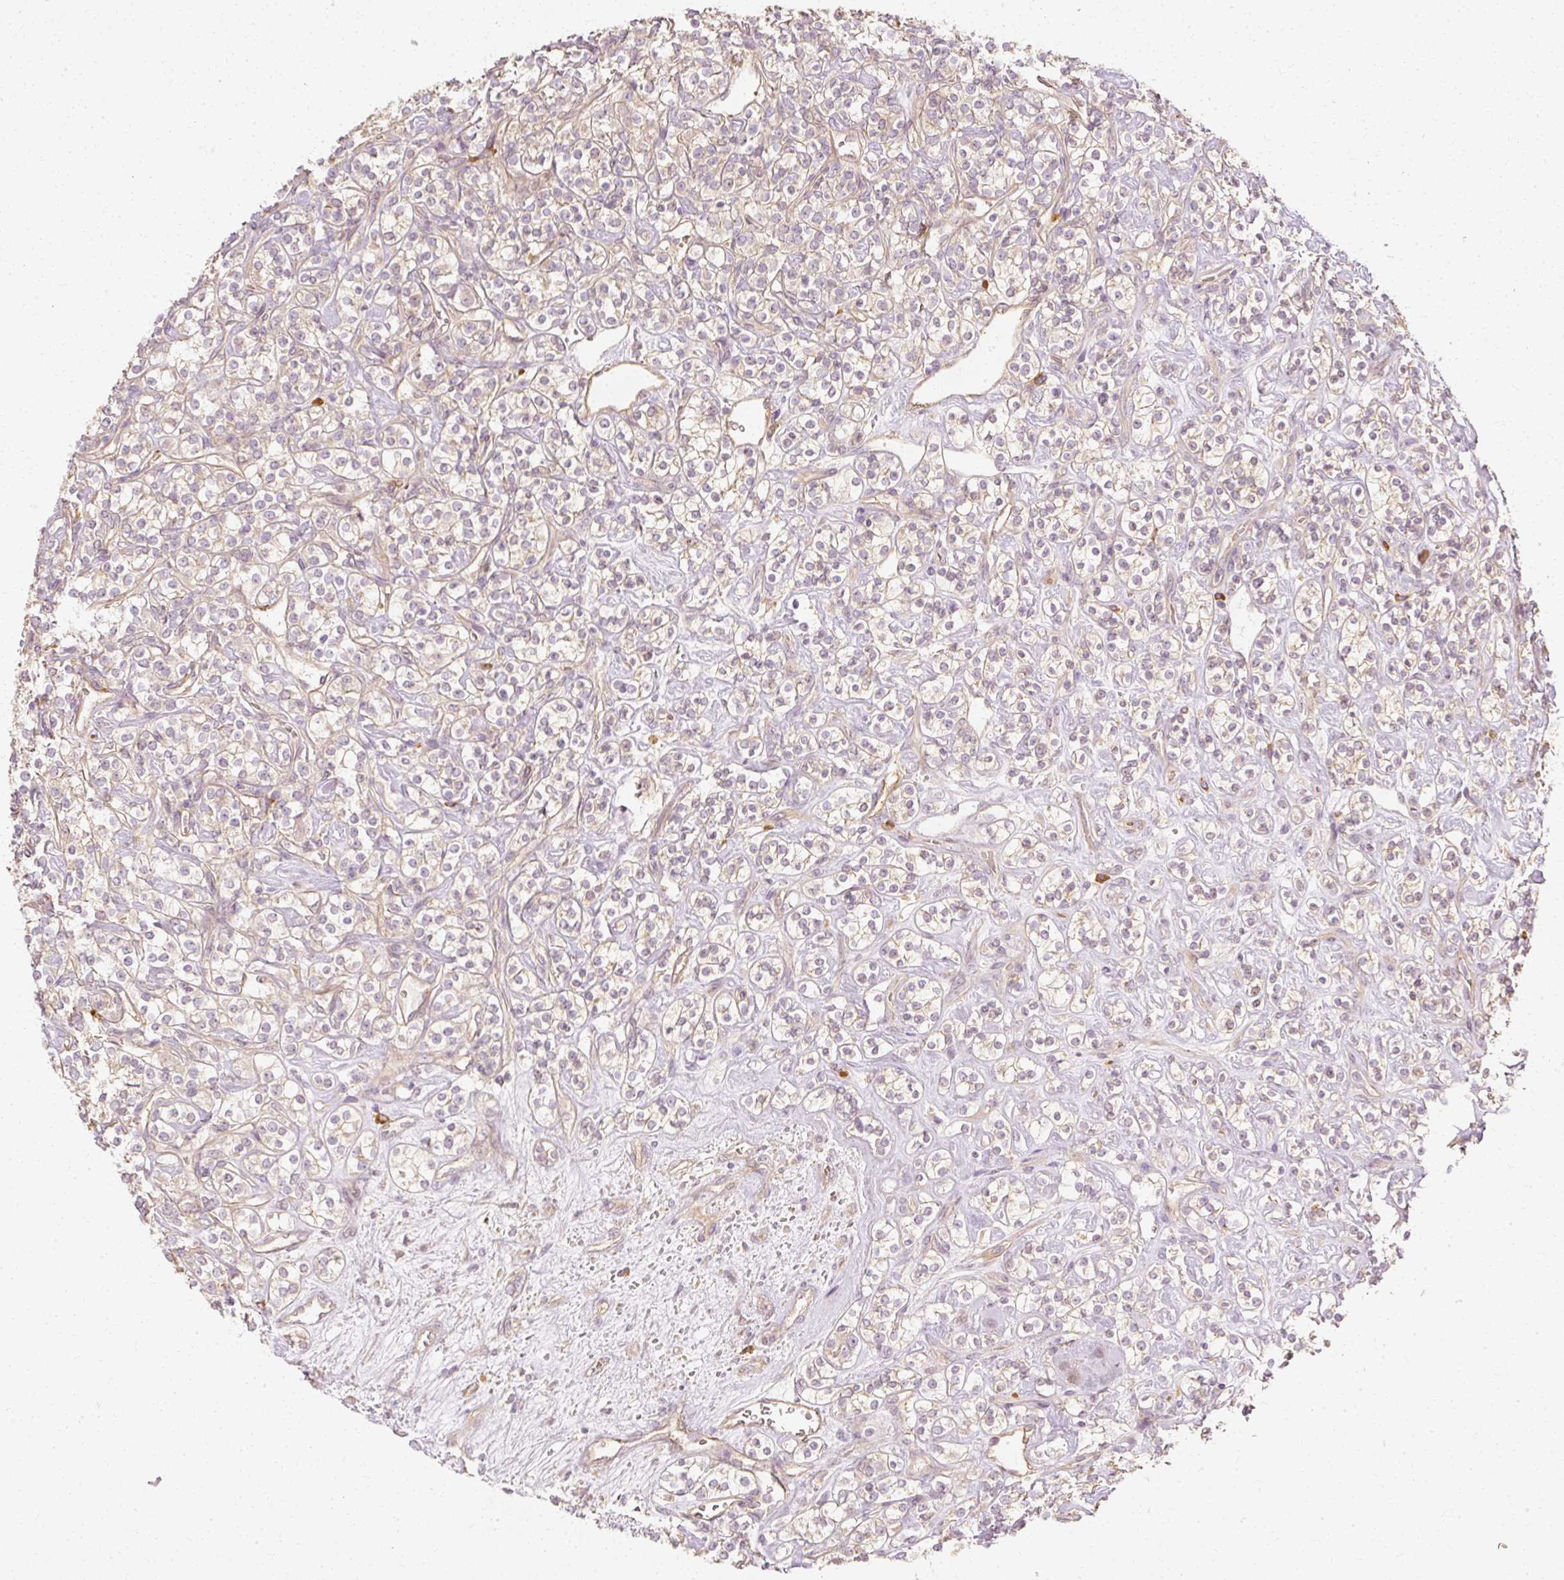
{"staining": {"intensity": "negative", "quantity": "none", "location": "none"}, "tissue": "renal cancer", "cell_type": "Tumor cells", "image_type": "cancer", "snomed": [{"axis": "morphology", "description": "Adenocarcinoma, NOS"}, {"axis": "topography", "description": "Kidney"}], "caption": "Renal cancer stained for a protein using immunohistochemistry shows no staining tumor cells.", "gene": "GNAQ", "patient": {"sex": "male", "age": 77}}